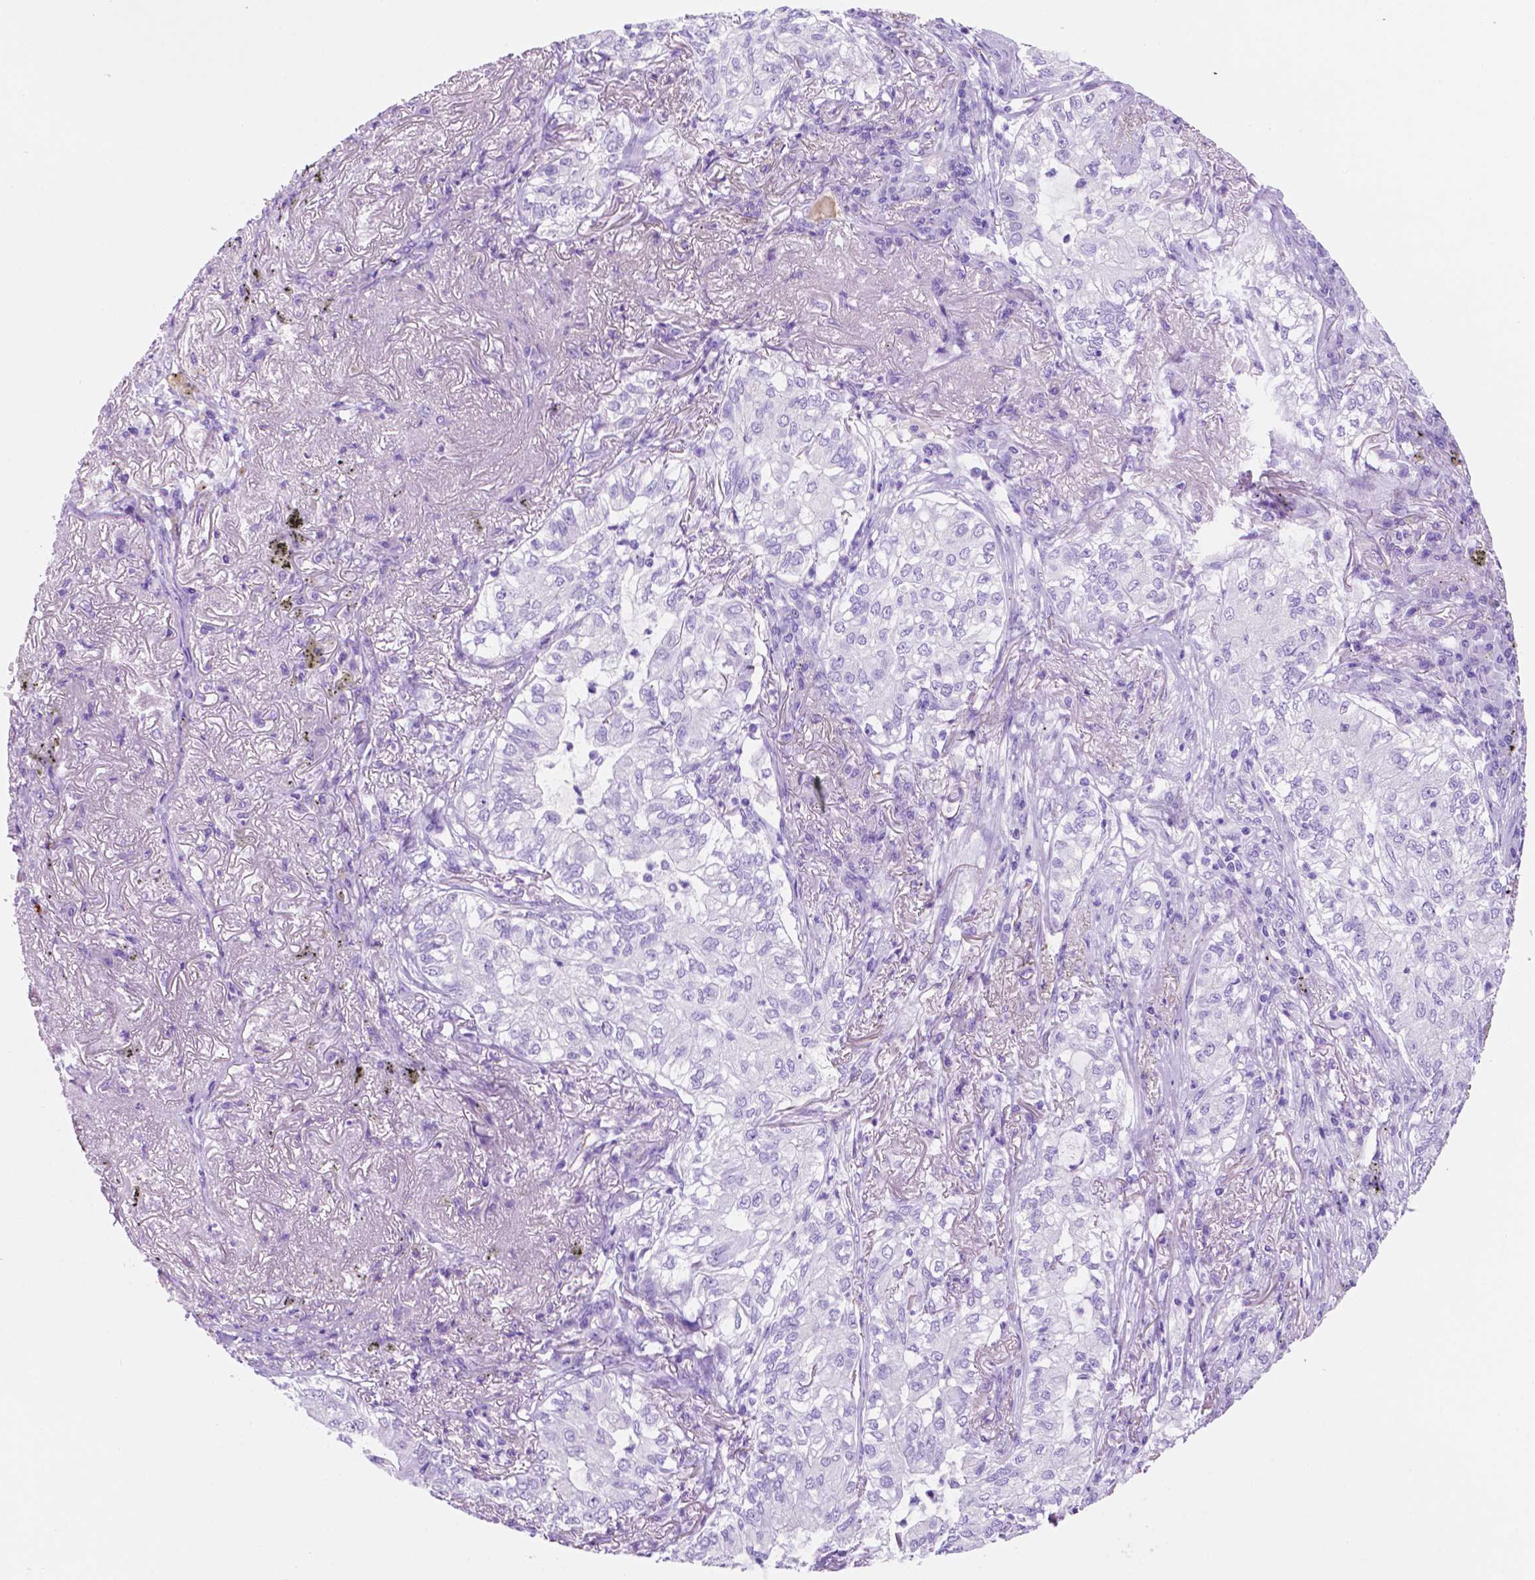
{"staining": {"intensity": "negative", "quantity": "none", "location": "none"}, "tissue": "lung cancer", "cell_type": "Tumor cells", "image_type": "cancer", "snomed": [{"axis": "morphology", "description": "Adenocarcinoma, NOS"}, {"axis": "topography", "description": "Lung"}], "caption": "Protein analysis of lung cancer exhibits no significant expression in tumor cells.", "gene": "FOXB2", "patient": {"sex": "female", "age": 73}}